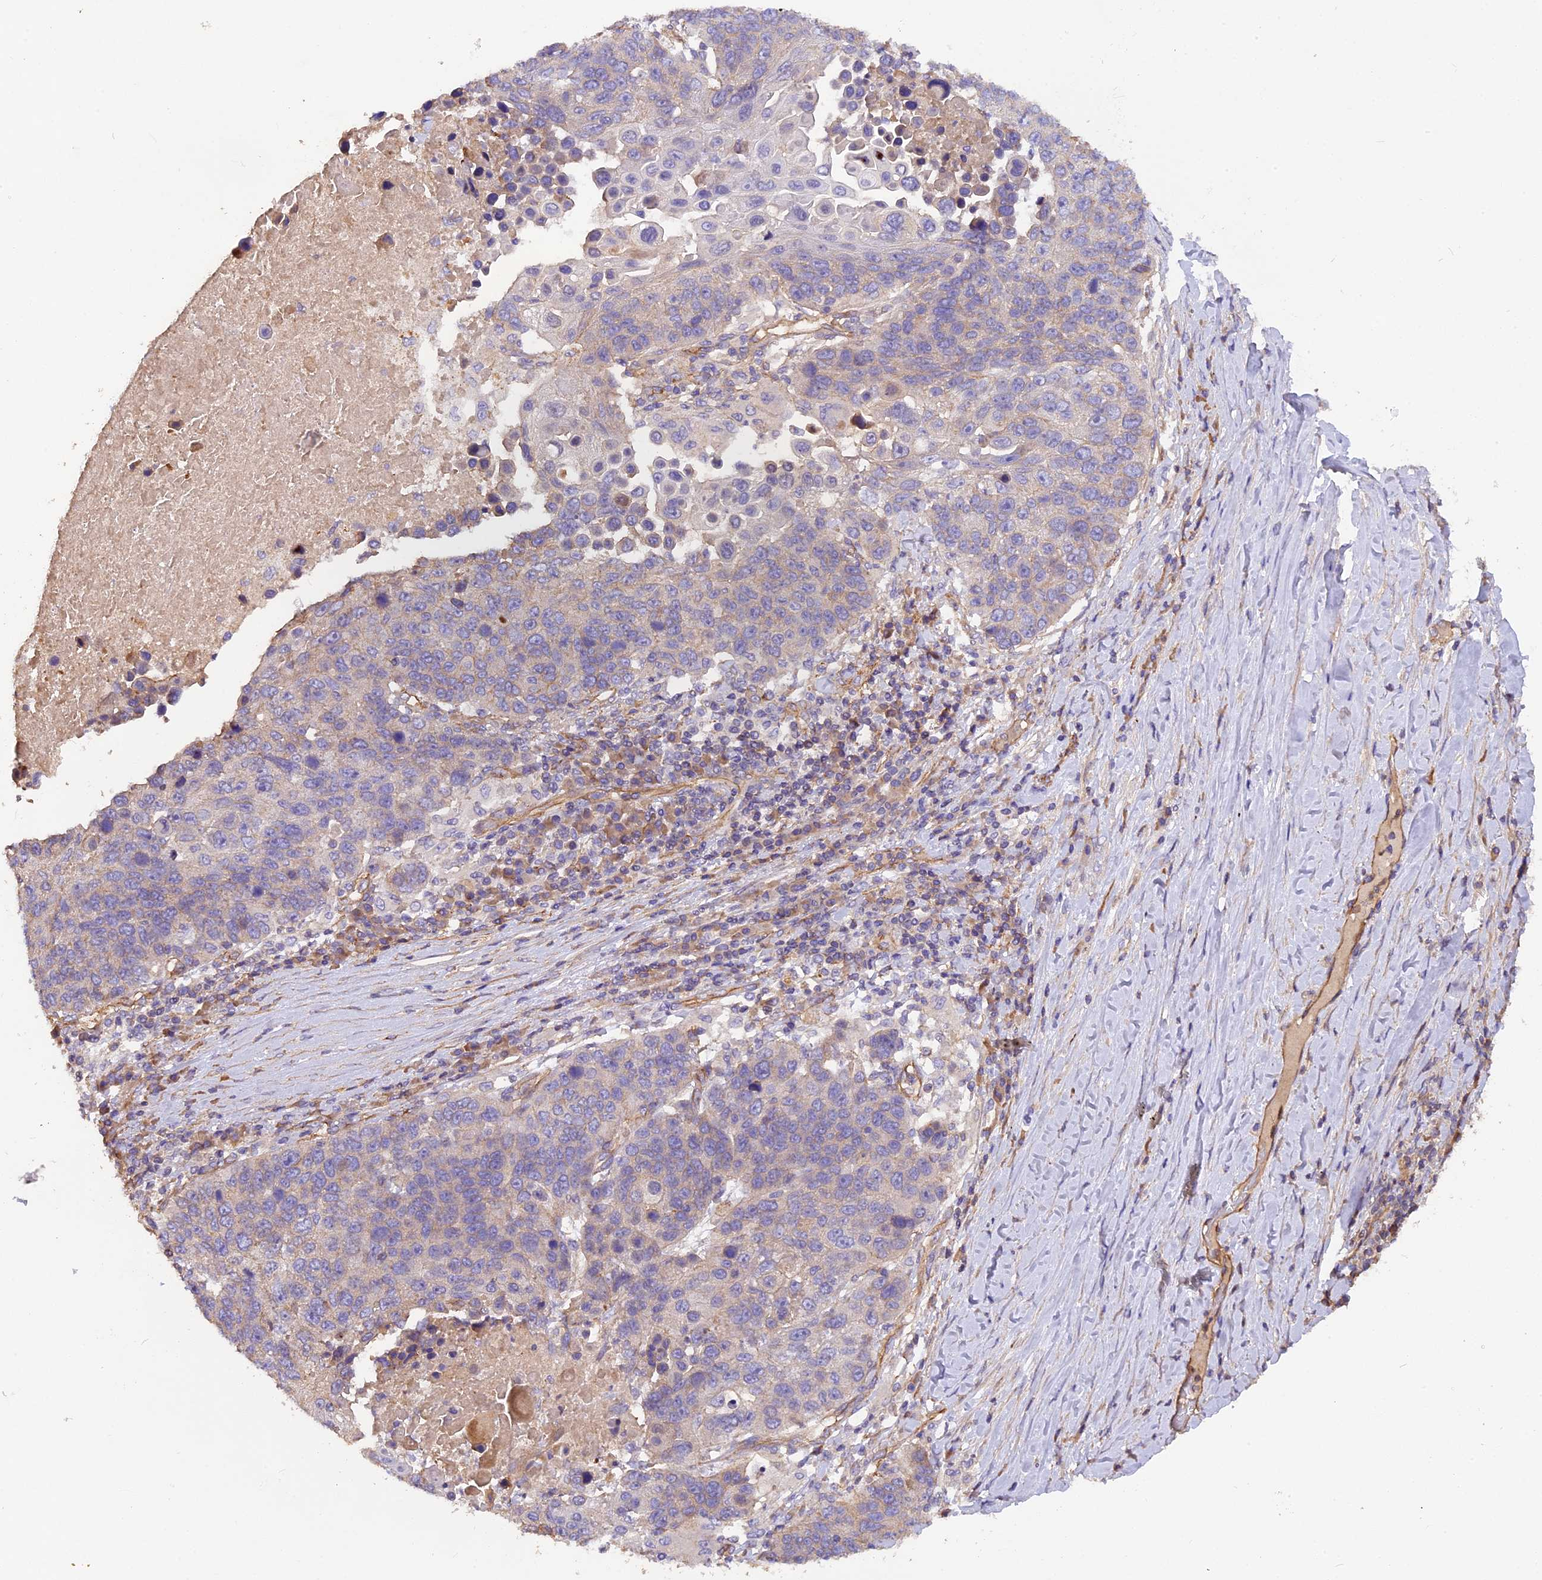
{"staining": {"intensity": "negative", "quantity": "none", "location": "none"}, "tissue": "lung cancer", "cell_type": "Tumor cells", "image_type": "cancer", "snomed": [{"axis": "morphology", "description": "Normal tissue, NOS"}, {"axis": "morphology", "description": "Squamous cell carcinoma, NOS"}, {"axis": "topography", "description": "Lymph node"}, {"axis": "topography", "description": "Lung"}], "caption": "DAB (3,3'-diaminobenzidine) immunohistochemical staining of lung cancer exhibits no significant expression in tumor cells.", "gene": "ERMARD", "patient": {"sex": "male", "age": 66}}